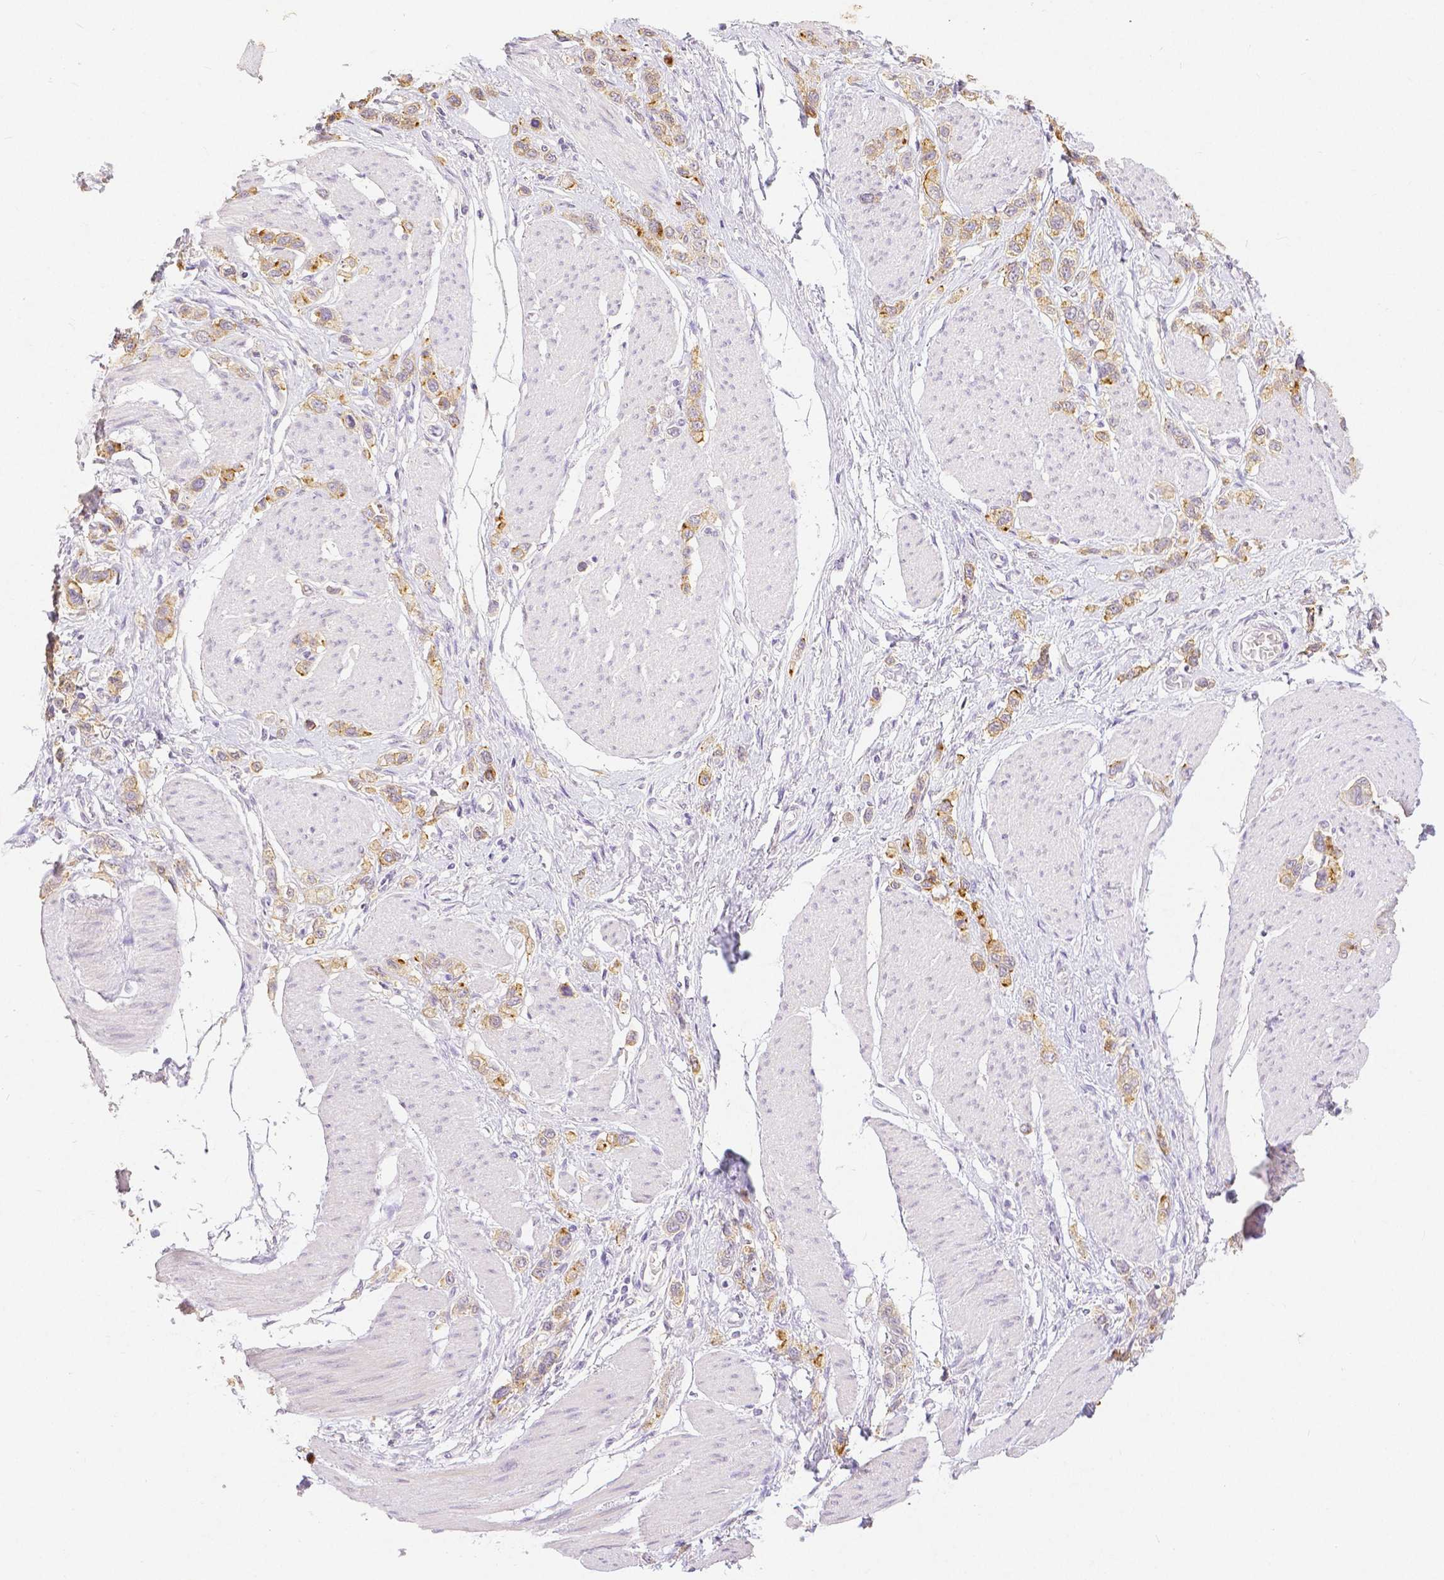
{"staining": {"intensity": "moderate", "quantity": ">75%", "location": "cytoplasmic/membranous"}, "tissue": "stomach cancer", "cell_type": "Tumor cells", "image_type": "cancer", "snomed": [{"axis": "morphology", "description": "Adenocarcinoma, NOS"}, {"axis": "topography", "description": "Stomach"}], "caption": "Moderate cytoplasmic/membranous expression for a protein is seen in approximately >75% of tumor cells of adenocarcinoma (stomach) using immunohistochemistry (IHC).", "gene": "OCLN", "patient": {"sex": "female", "age": 65}}